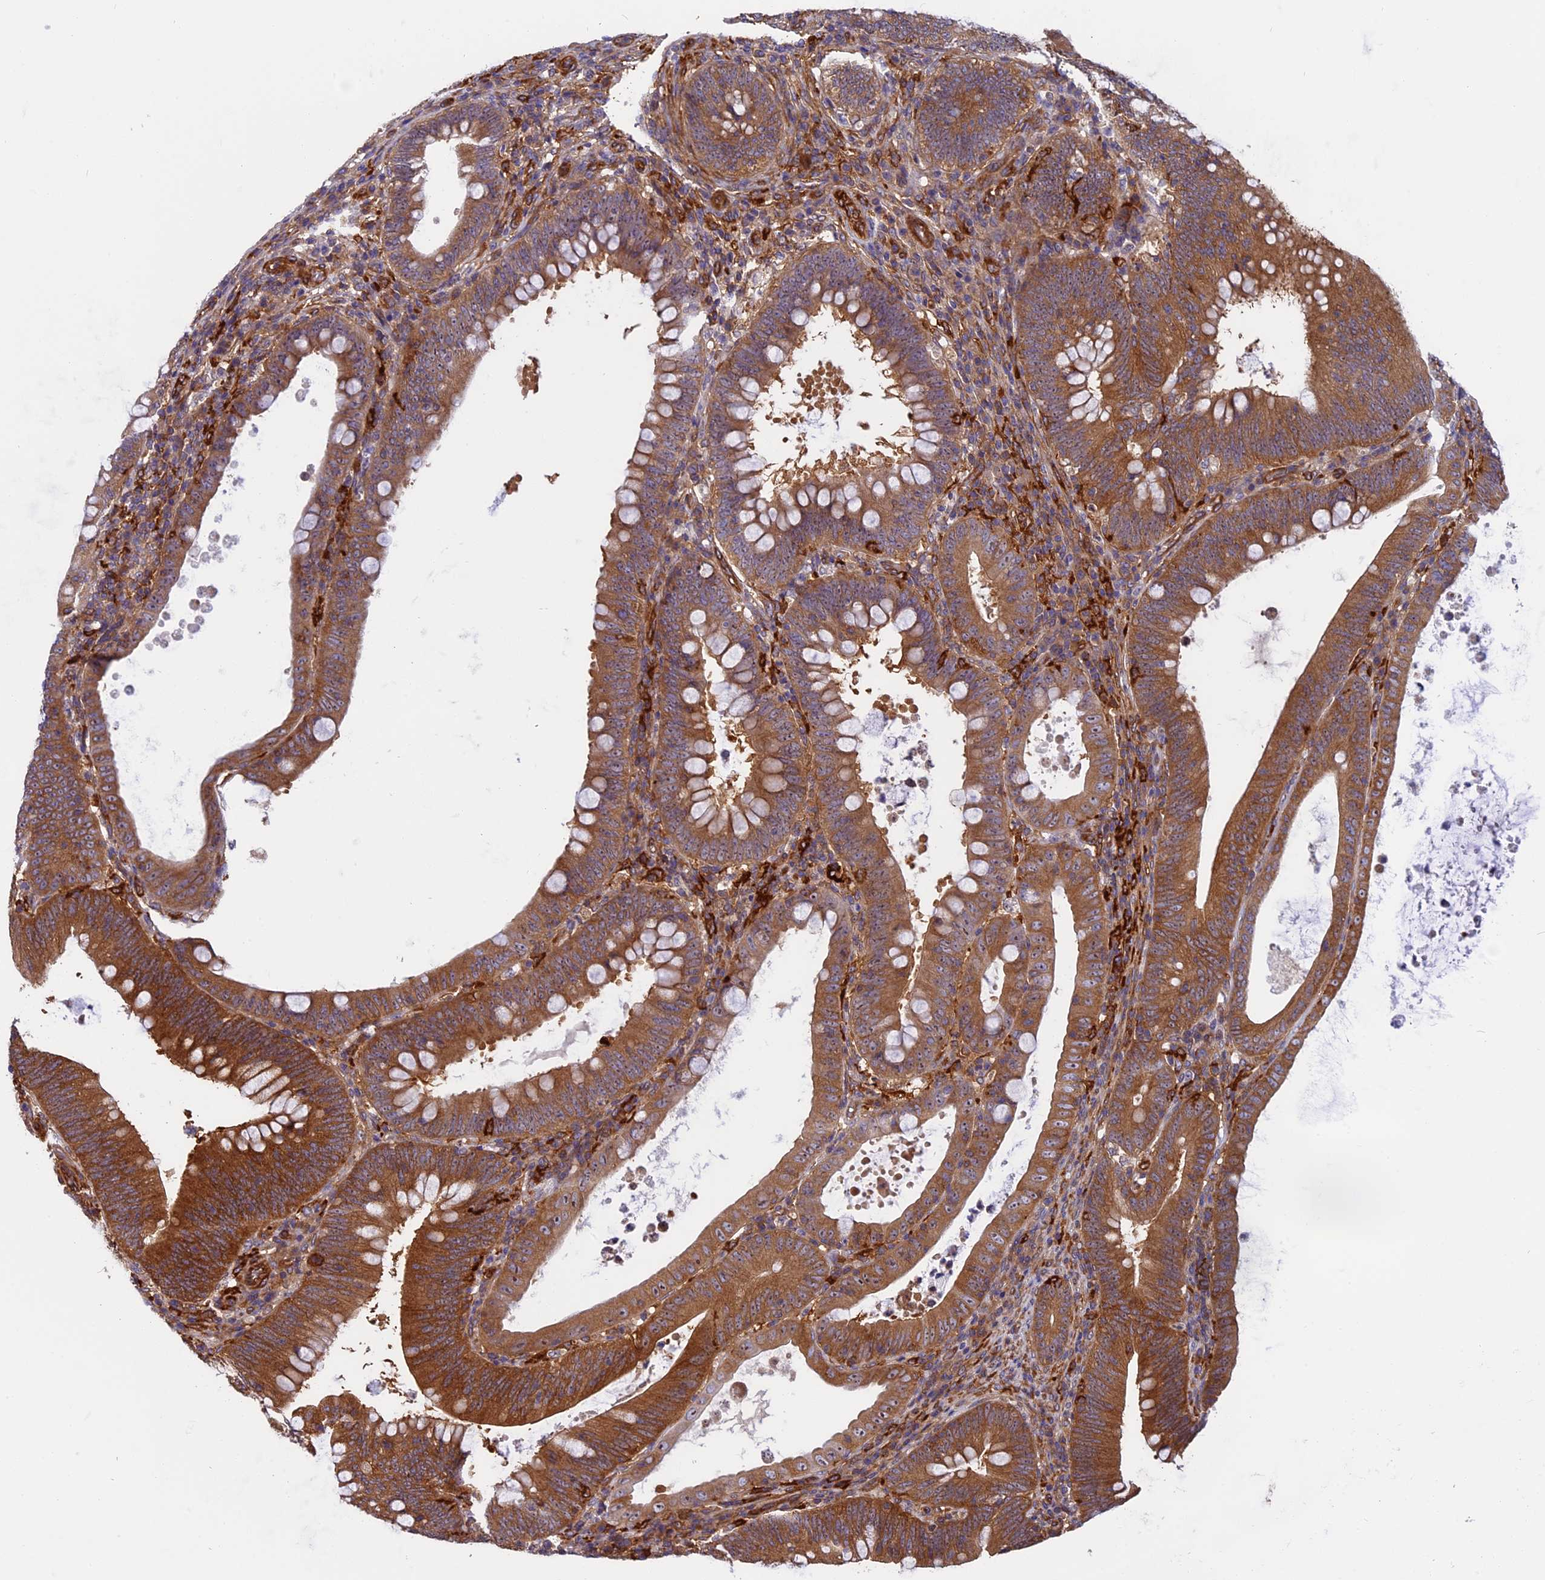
{"staining": {"intensity": "strong", "quantity": ">75%", "location": "cytoplasmic/membranous"}, "tissue": "colorectal cancer", "cell_type": "Tumor cells", "image_type": "cancer", "snomed": [{"axis": "morphology", "description": "Normal tissue, NOS"}, {"axis": "topography", "description": "Colon"}], "caption": "Colorectal cancer stained for a protein (brown) shows strong cytoplasmic/membranous positive staining in about >75% of tumor cells.", "gene": "EHBP1L1", "patient": {"sex": "female", "age": 82}}